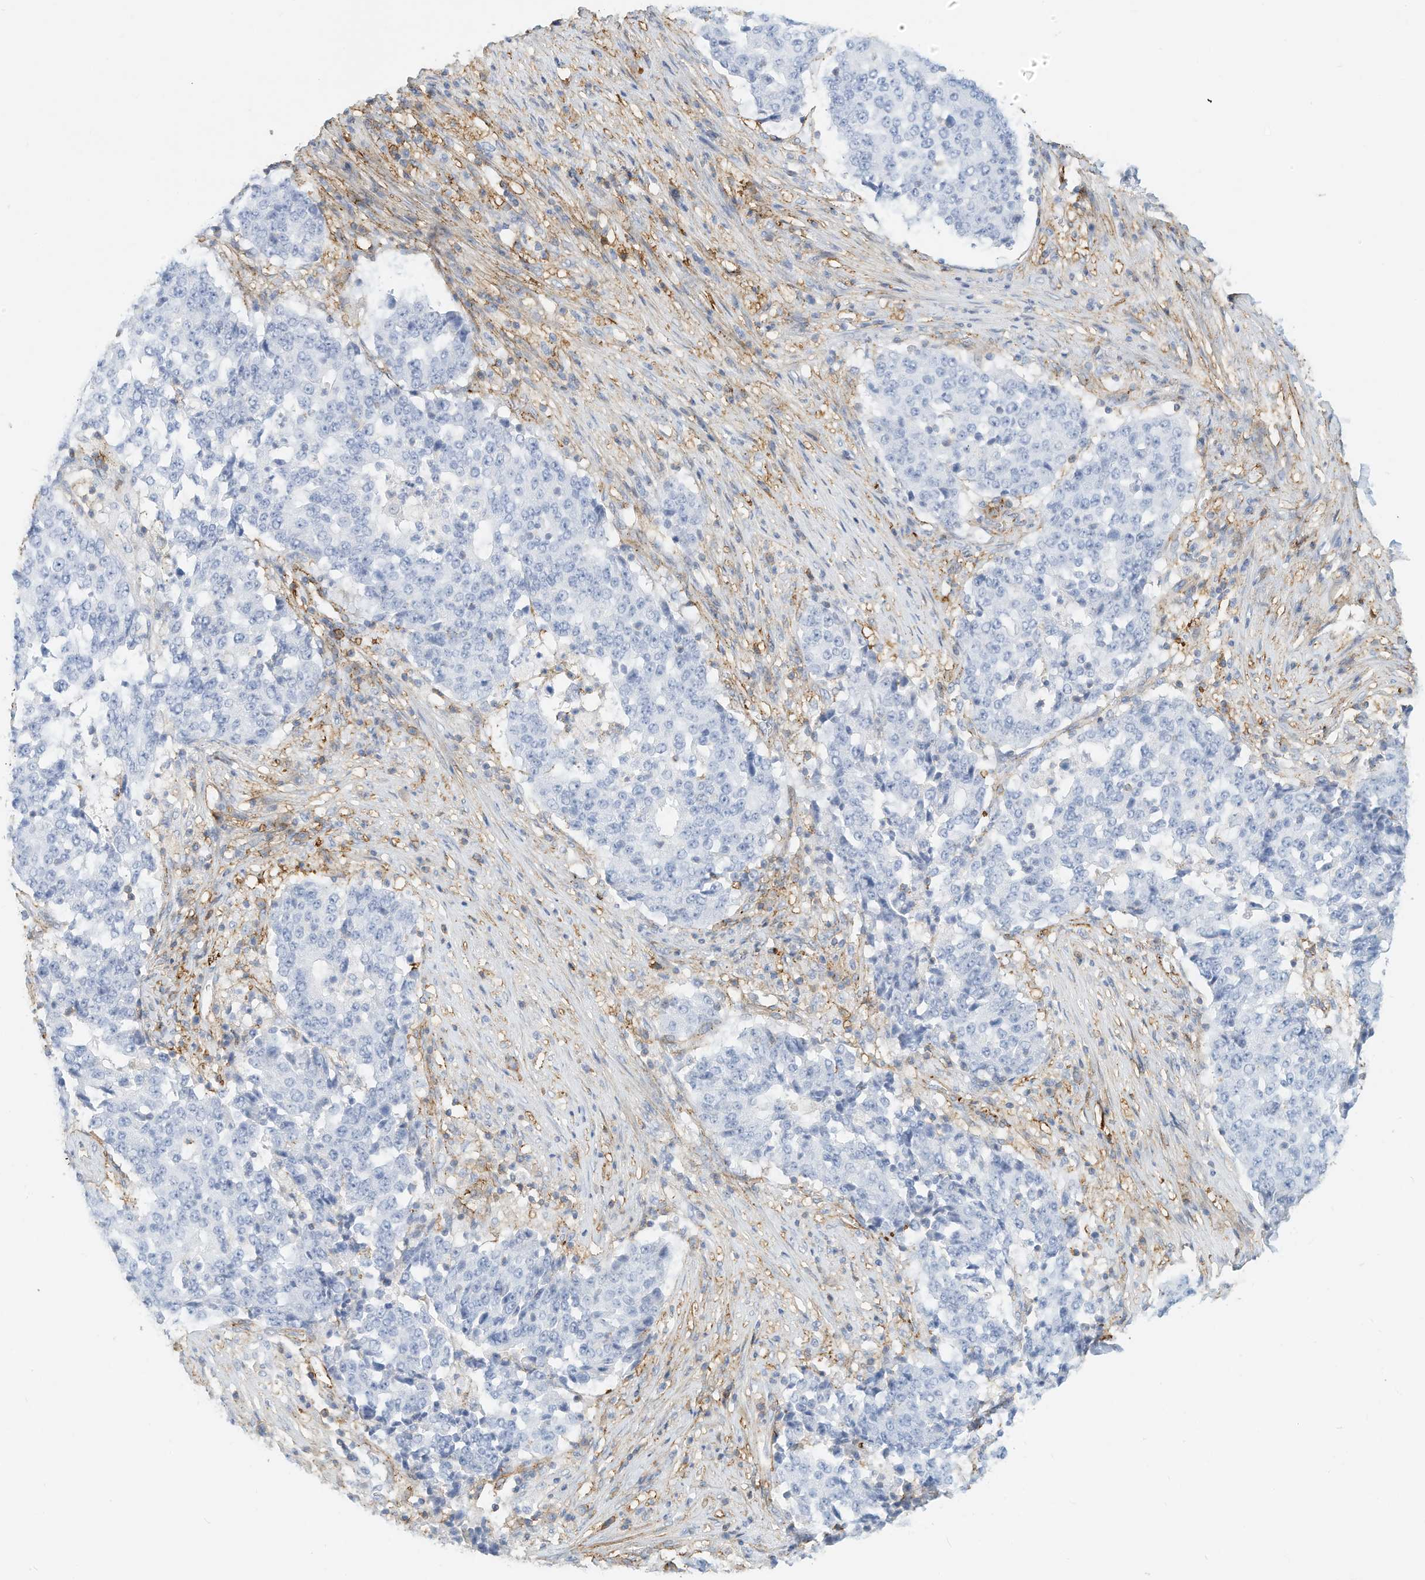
{"staining": {"intensity": "negative", "quantity": "none", "location": "none"}, "tissue": "stomach cancer", "cell_type": "Tumor cells", "image_type": "cancer", "snomed": [{"axis": "morphology", "description": "Adenocarcinoma, NOS"}, {"axis": "topography", "description": "Stomach"}], "caption": "Tumor cells show no significant staining in adenocarcinoma (stomach).", "gene": "TXNDC9", "patient": {"sex": "male", "age": 59}}